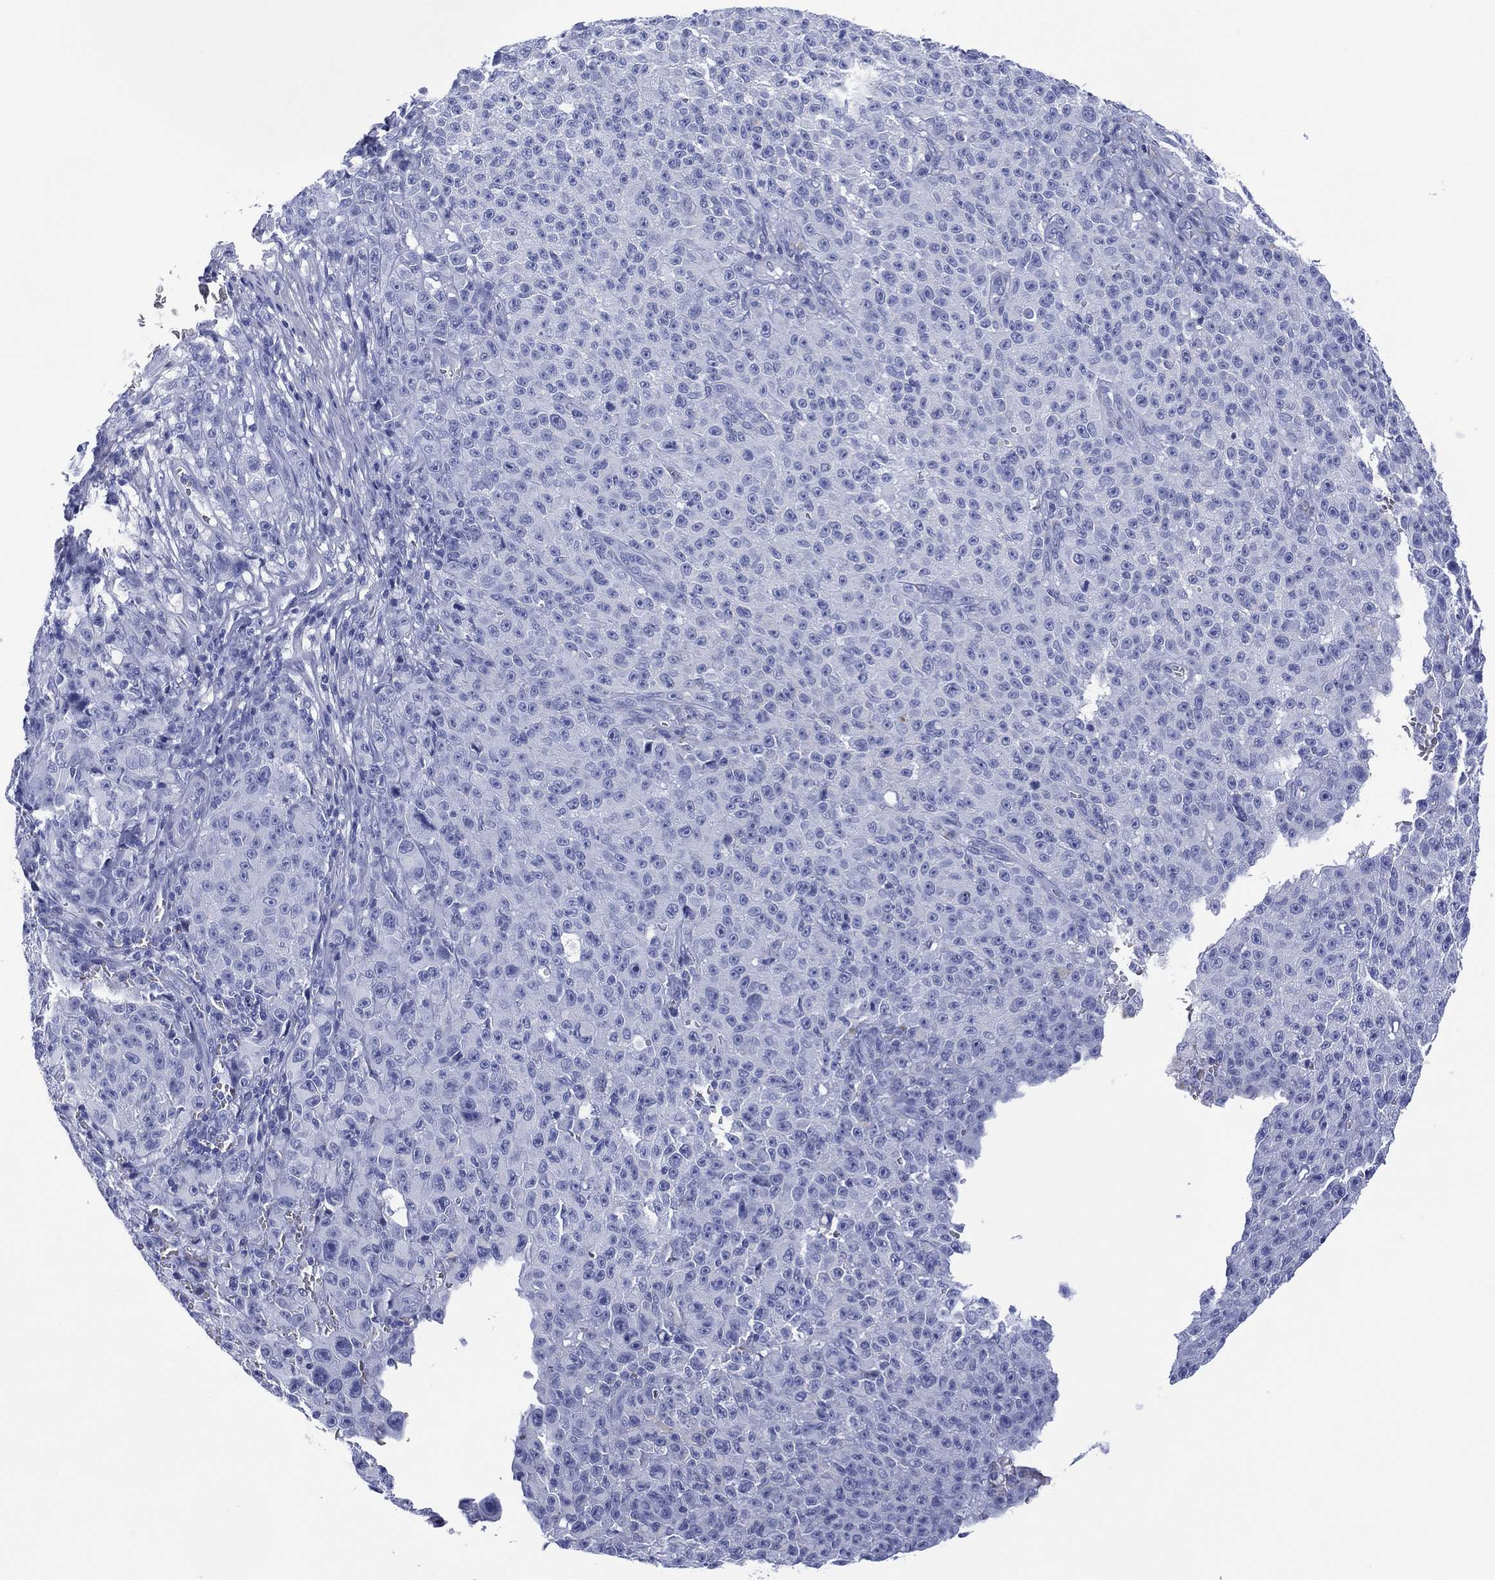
{"staining": {"intensity": "negative", "quantity": "none", "location": "none"}, "tissue": "melanoma", "cell_type": "Tumor cells", "image_type": "cancer", "snomed": [{"axis": "morphology", "description": "Malignant melanoma, NOS"}, {"axis": "topography", "description": "Skin"}], "caption": "Immunohistochemistry (IHC) of malignant melanoma shows no staining in tumor cells.", "gene": "DSG1", "patient": {"sex": "female", "age": 82}}